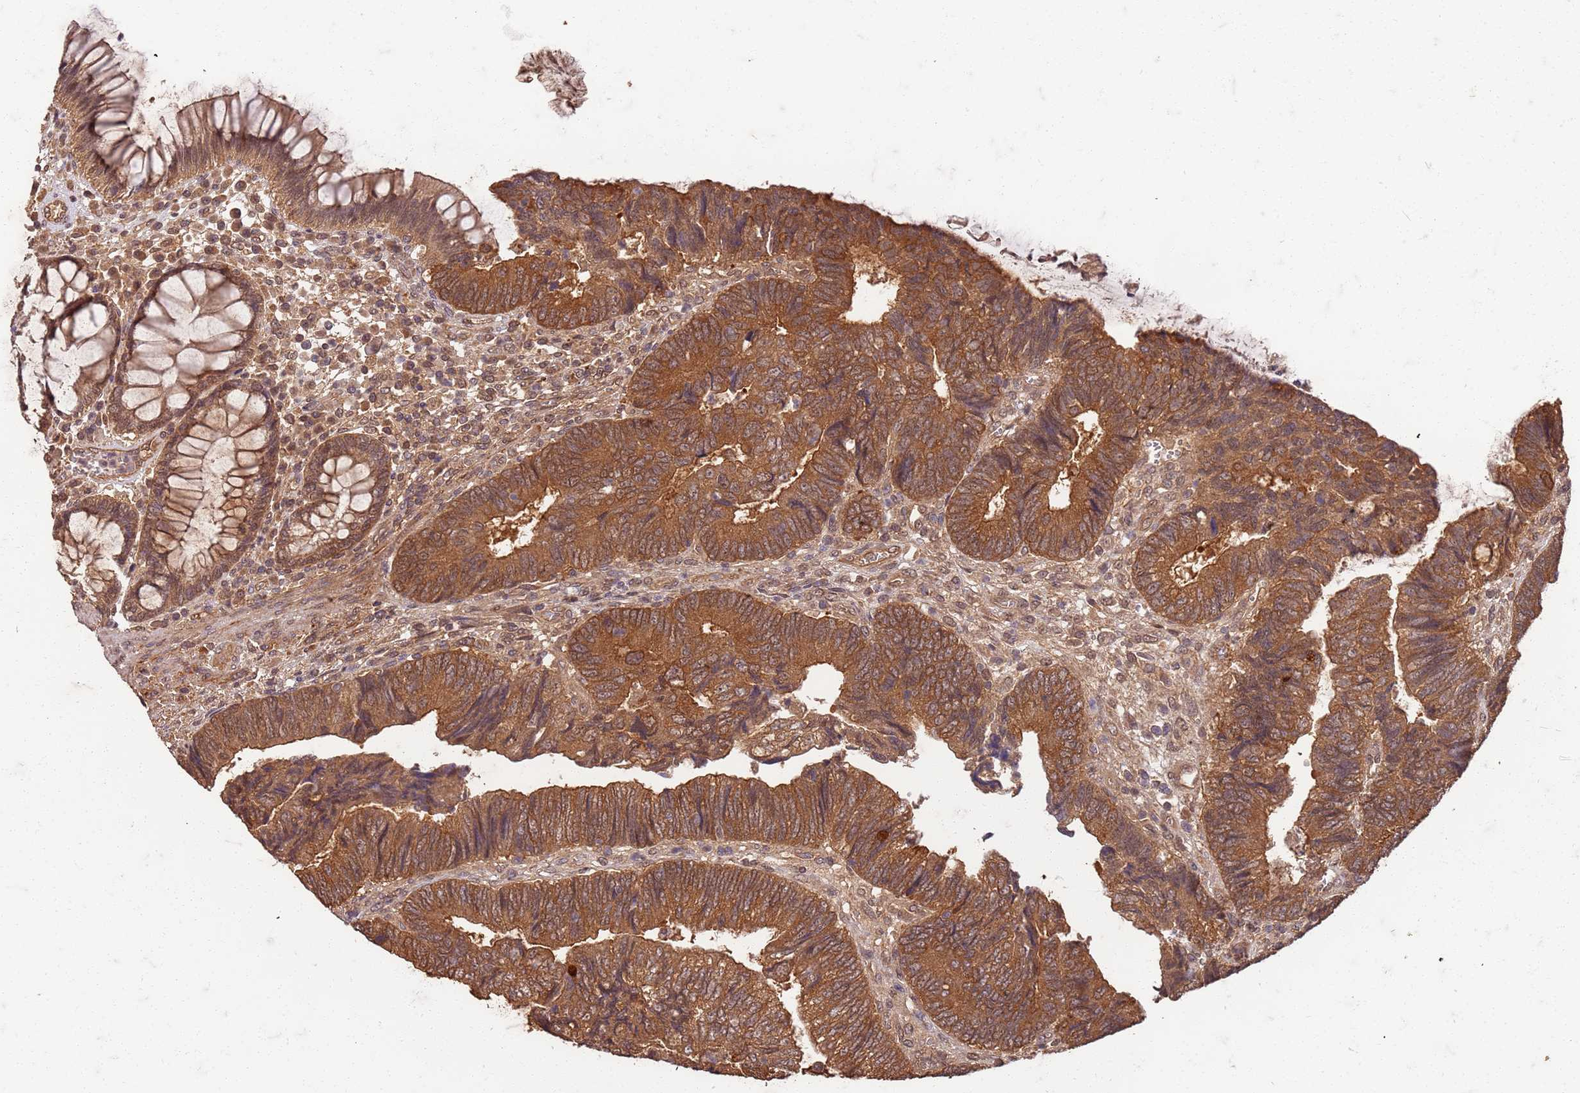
{"staining": {"intensity": "moderate", "quantity": ">75%", "location": "cytoplasmic/membranous"}, "tissue": "colorectal cancer", "cell_type": "Tumor cells", "image_type": "cancer", "snomed": [{"axis": "morphology", "description": "Adenocarcinoma, NOS"}, {"axis": "topography", "description": "Colon"}], "caption": "An immunohistochemistry micrograph of tumor tissue is shown. Protein staining in brown labels moderate cytoplasmic/membranous positivity in adenocarcinoma (colorectal) within tumor cells. The protein of interest is shown in brown color, while the nuclei are stained blue.", "gene": "UBE3A", "patient": {"sex": "female", "age": 67}}